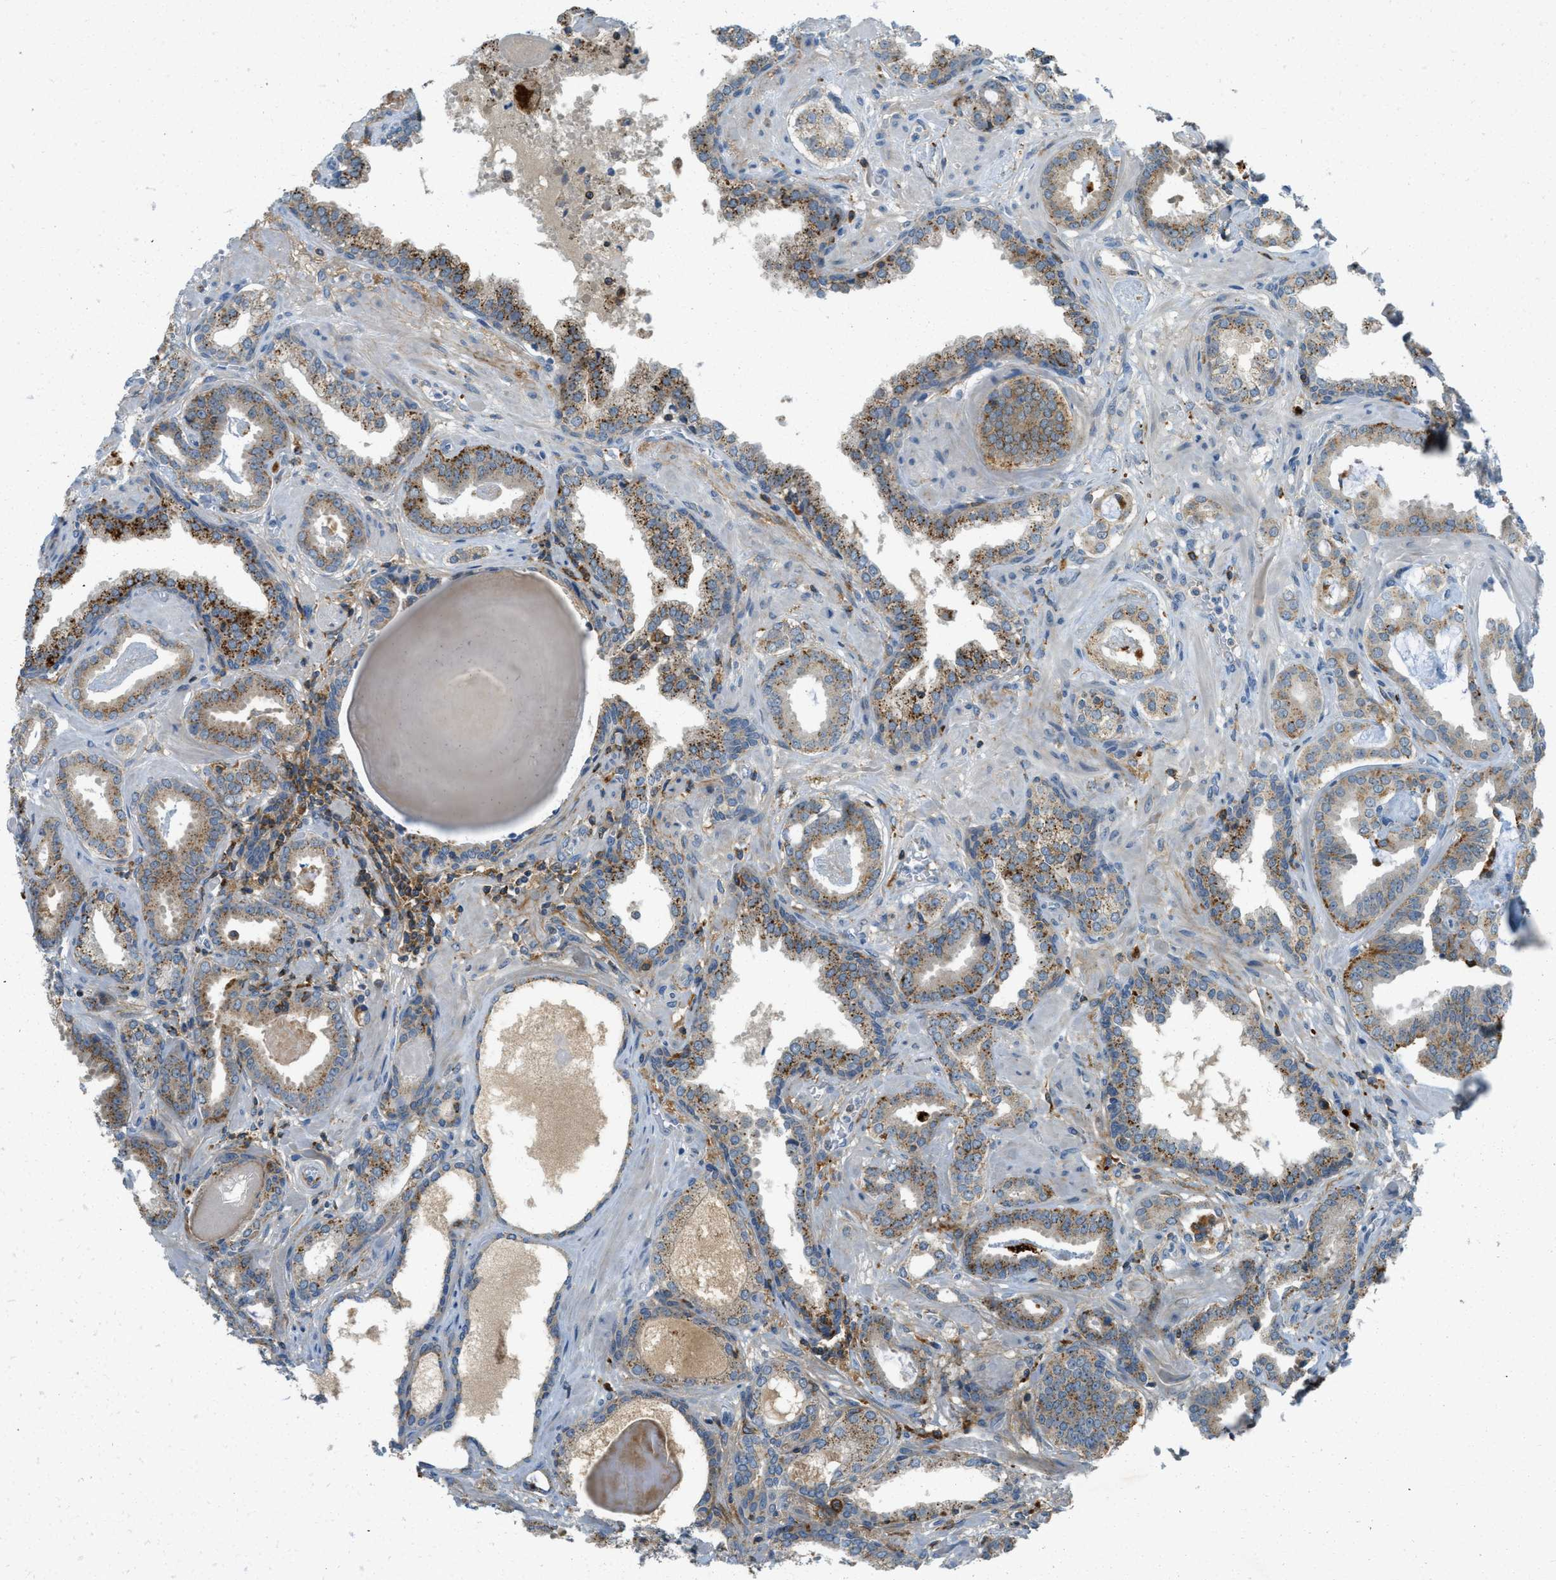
{"staining": {"intensity": "moderate", "quantity": ">75%", "location": "cytoplasmic/membranous"}, "tissue": "prostate cancer", "cell_type": "Tumor cells", "image_type": "cancer", "snomed": [{"axis": "morphology", "description": "Adenocarcinoma, Low grade"}, {"axis": "topography", "description": "Prostate"}], "caption": "Human prostate cancer stained with a brown dye shows moderate cytoplasmic/membranous positive expression in about >75% of tumor cells.", "gene": "PLBD2", "patient": {"sex": "male", "age": 53}}